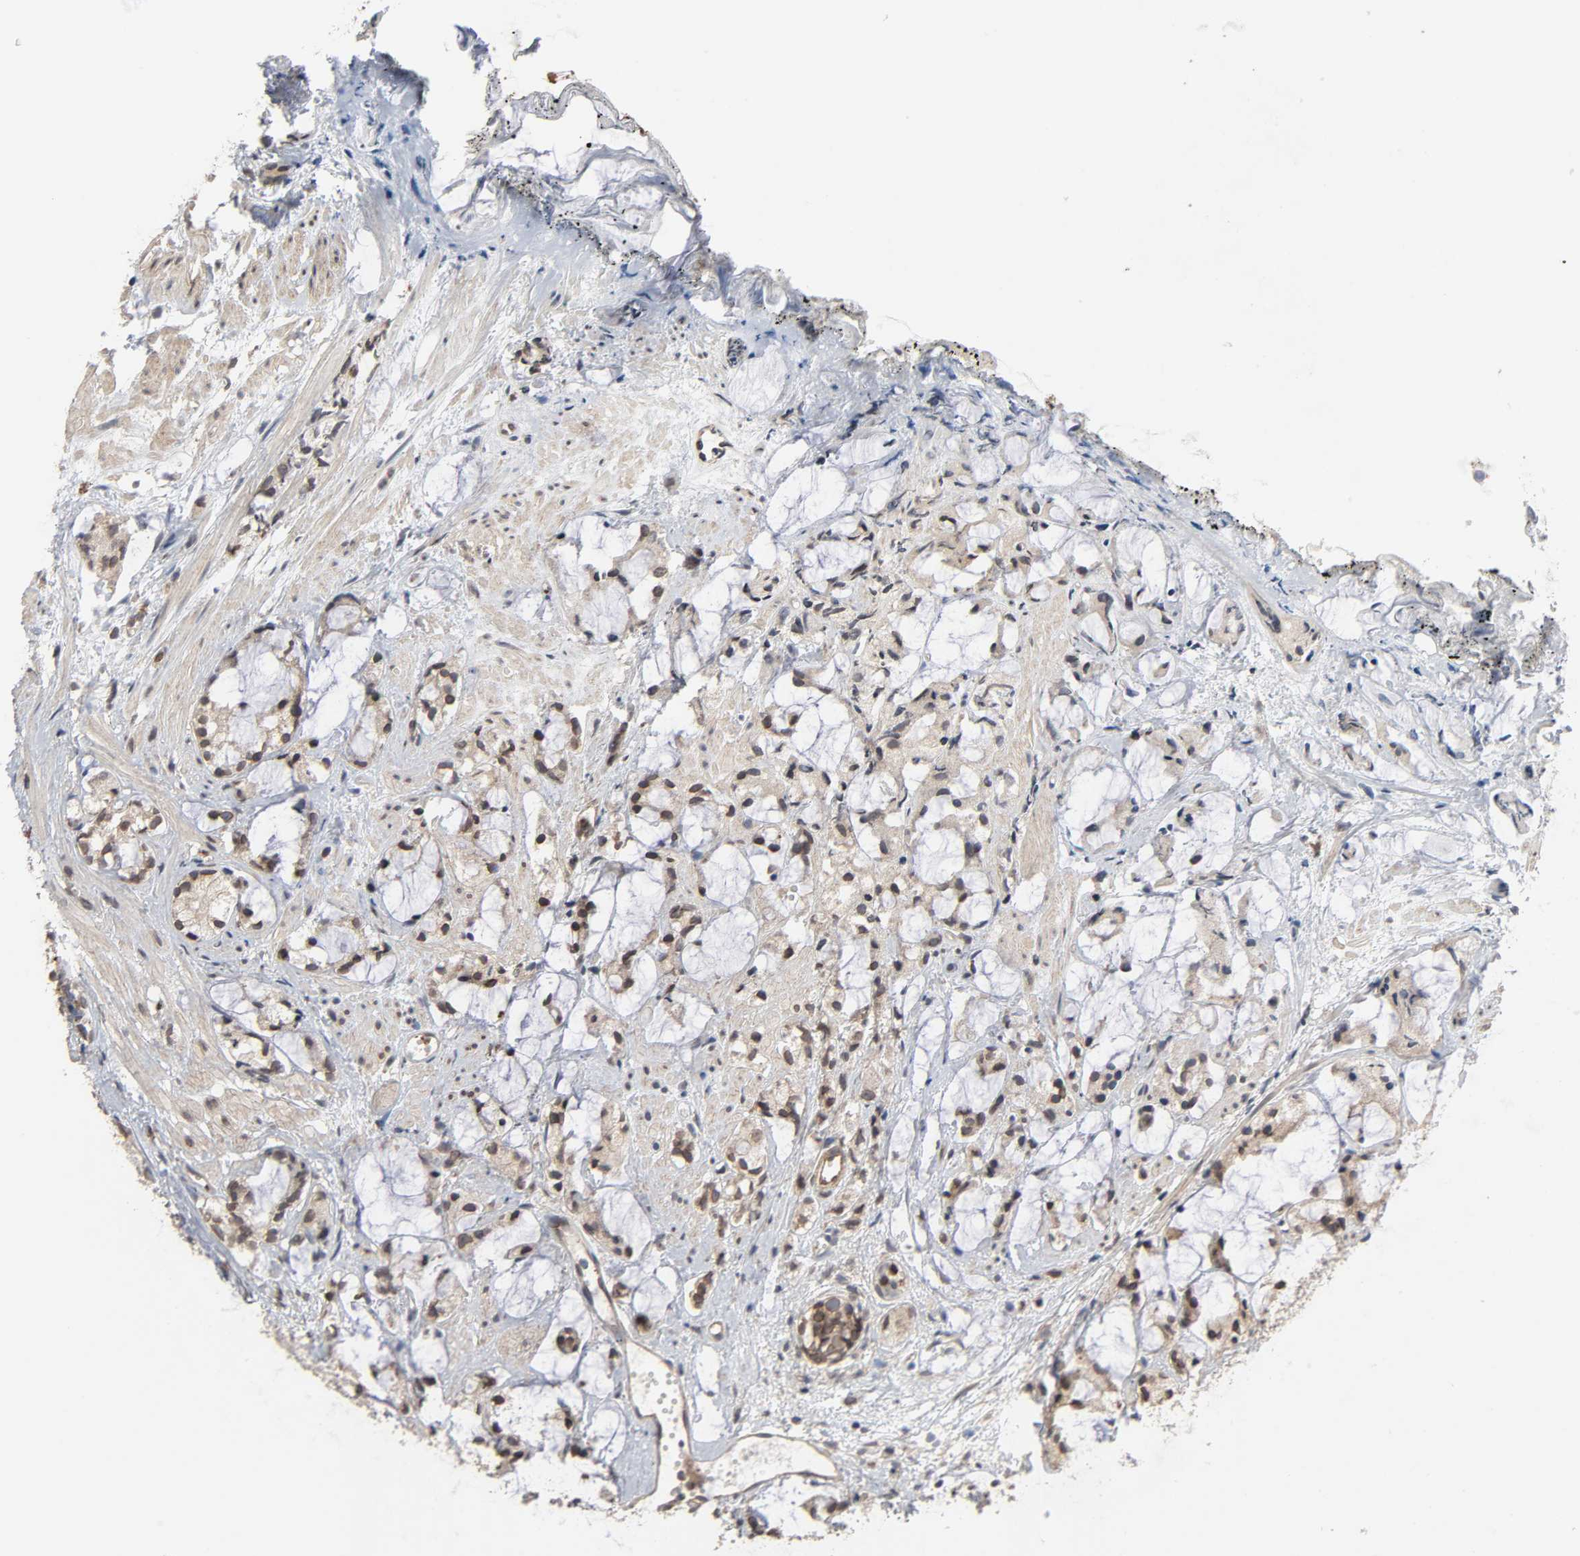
{"staining": {"intensity": "weak", "quantity": ">75%", "location": "cytoplasmic/membranous"}, "tissue": "prostate cancer", "cell_type": "Tumor cells", "image_type": "cancer", "snomed": [{"axis": "morphology", "description": "Adenocarcinoma, High grade"}, {"axis": "topography", "description": "Prostate"}], "caption": "This micrograph exhibits immunohistochemistry staining of prostate adenocarcinoma (high-grade), with low weak cytoplasmic/membranous positivity in about >75% of tumor cells.", "gene": "CCDC175", "patient": {"sex": "male", "age": 85}}